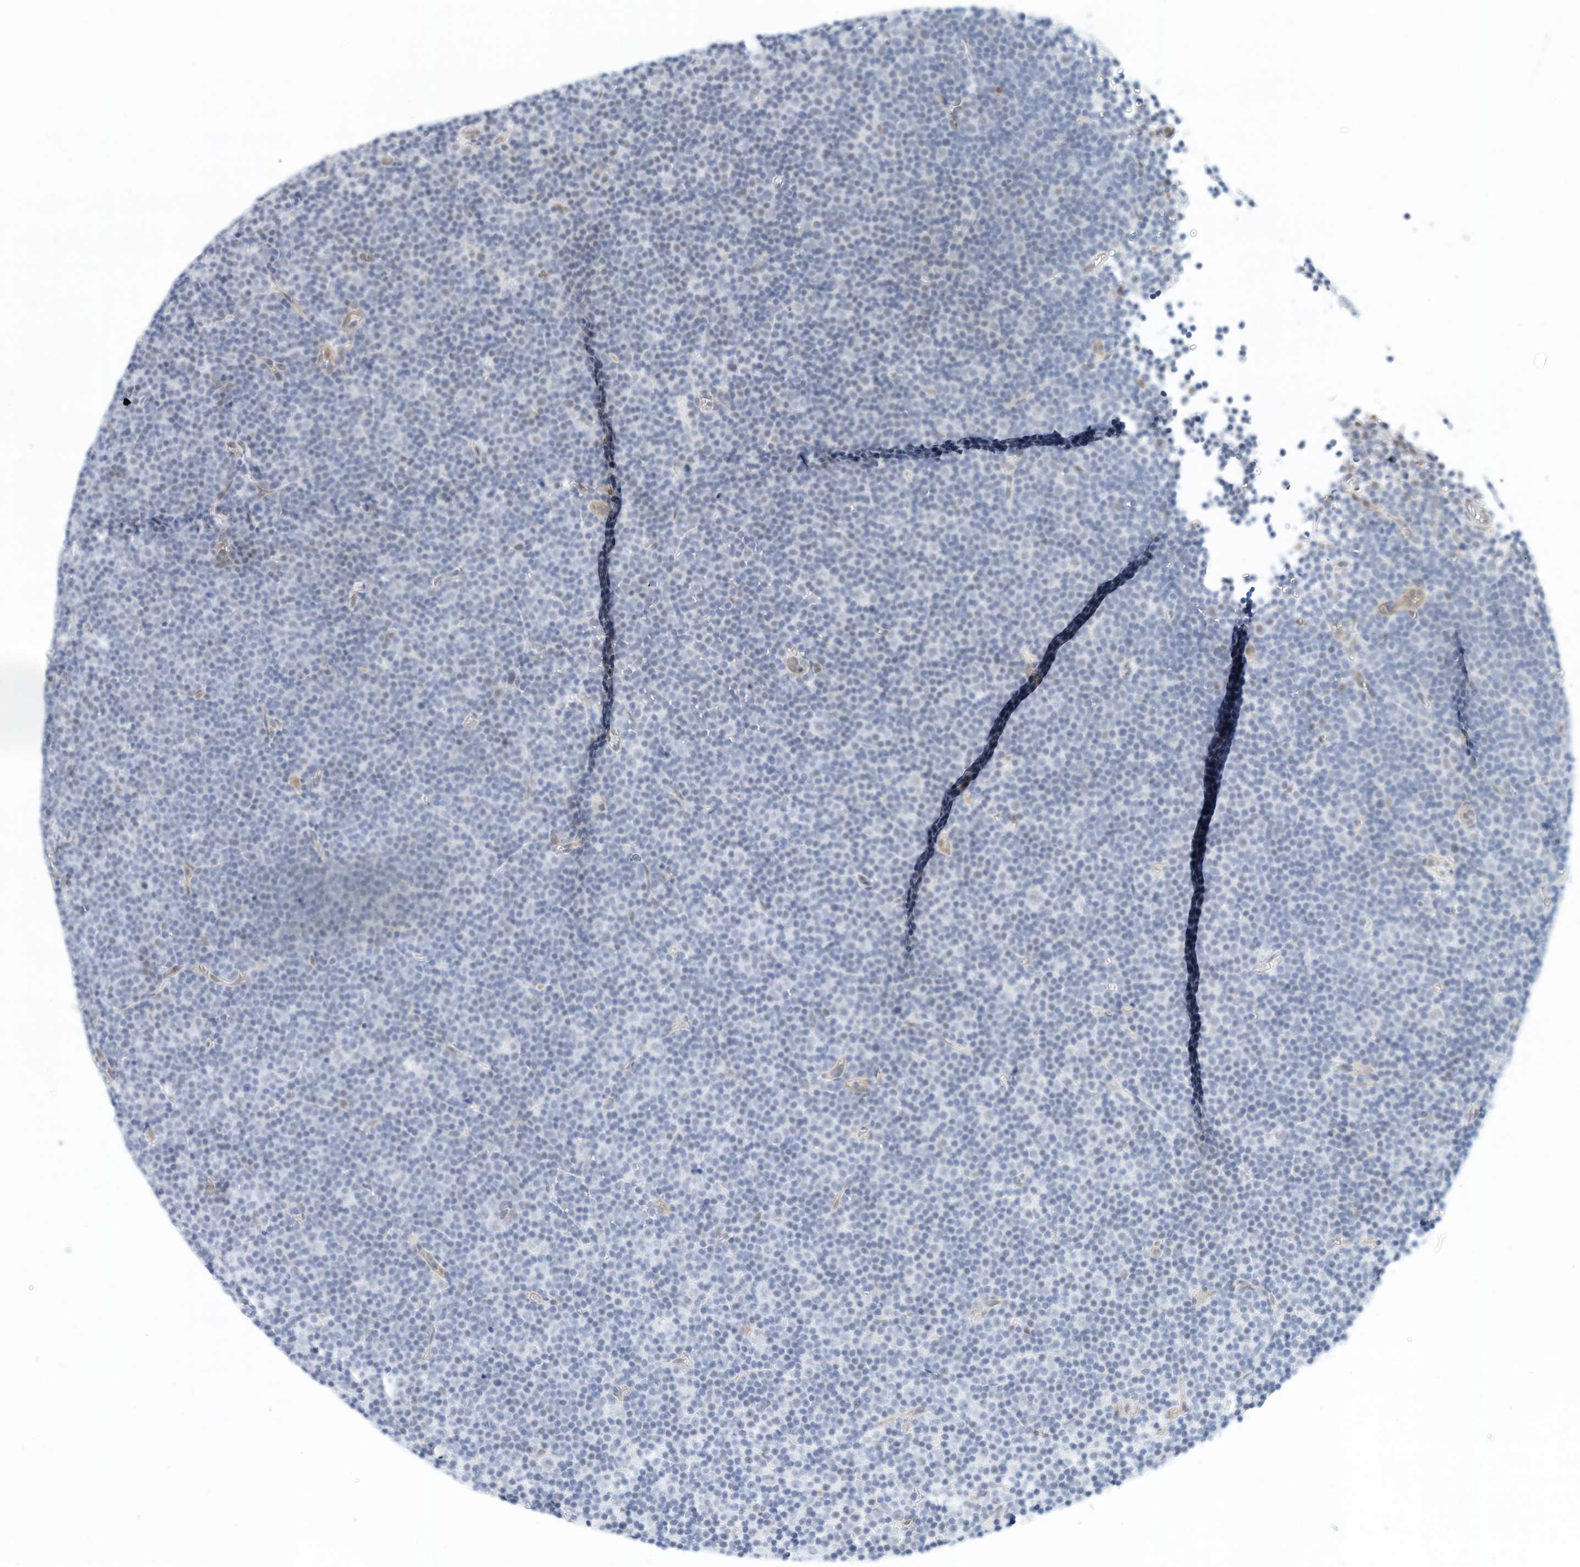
{"staining": {"intensity": "negative", "quantity": "none", "location": "none"}, "tissue": "lymphoma", "cell_type": "Tumor cells", "image_type": "cancer", "snomed": [{"axis": "morphology", "description": "Malignant lymphoma, non-Hodgkin's type, Low grade"}, {"axis": "topography", "description": "Lymph node"}], "caption": "Tumor cells are negative for protein expression in human malignant lymphoma, non-Hodgkin's type (low-grade). (DAB immunohistochemistry, high magnification).", "gene": "ARHGAP28", "patient": {"sex": "female", "age": 67}}